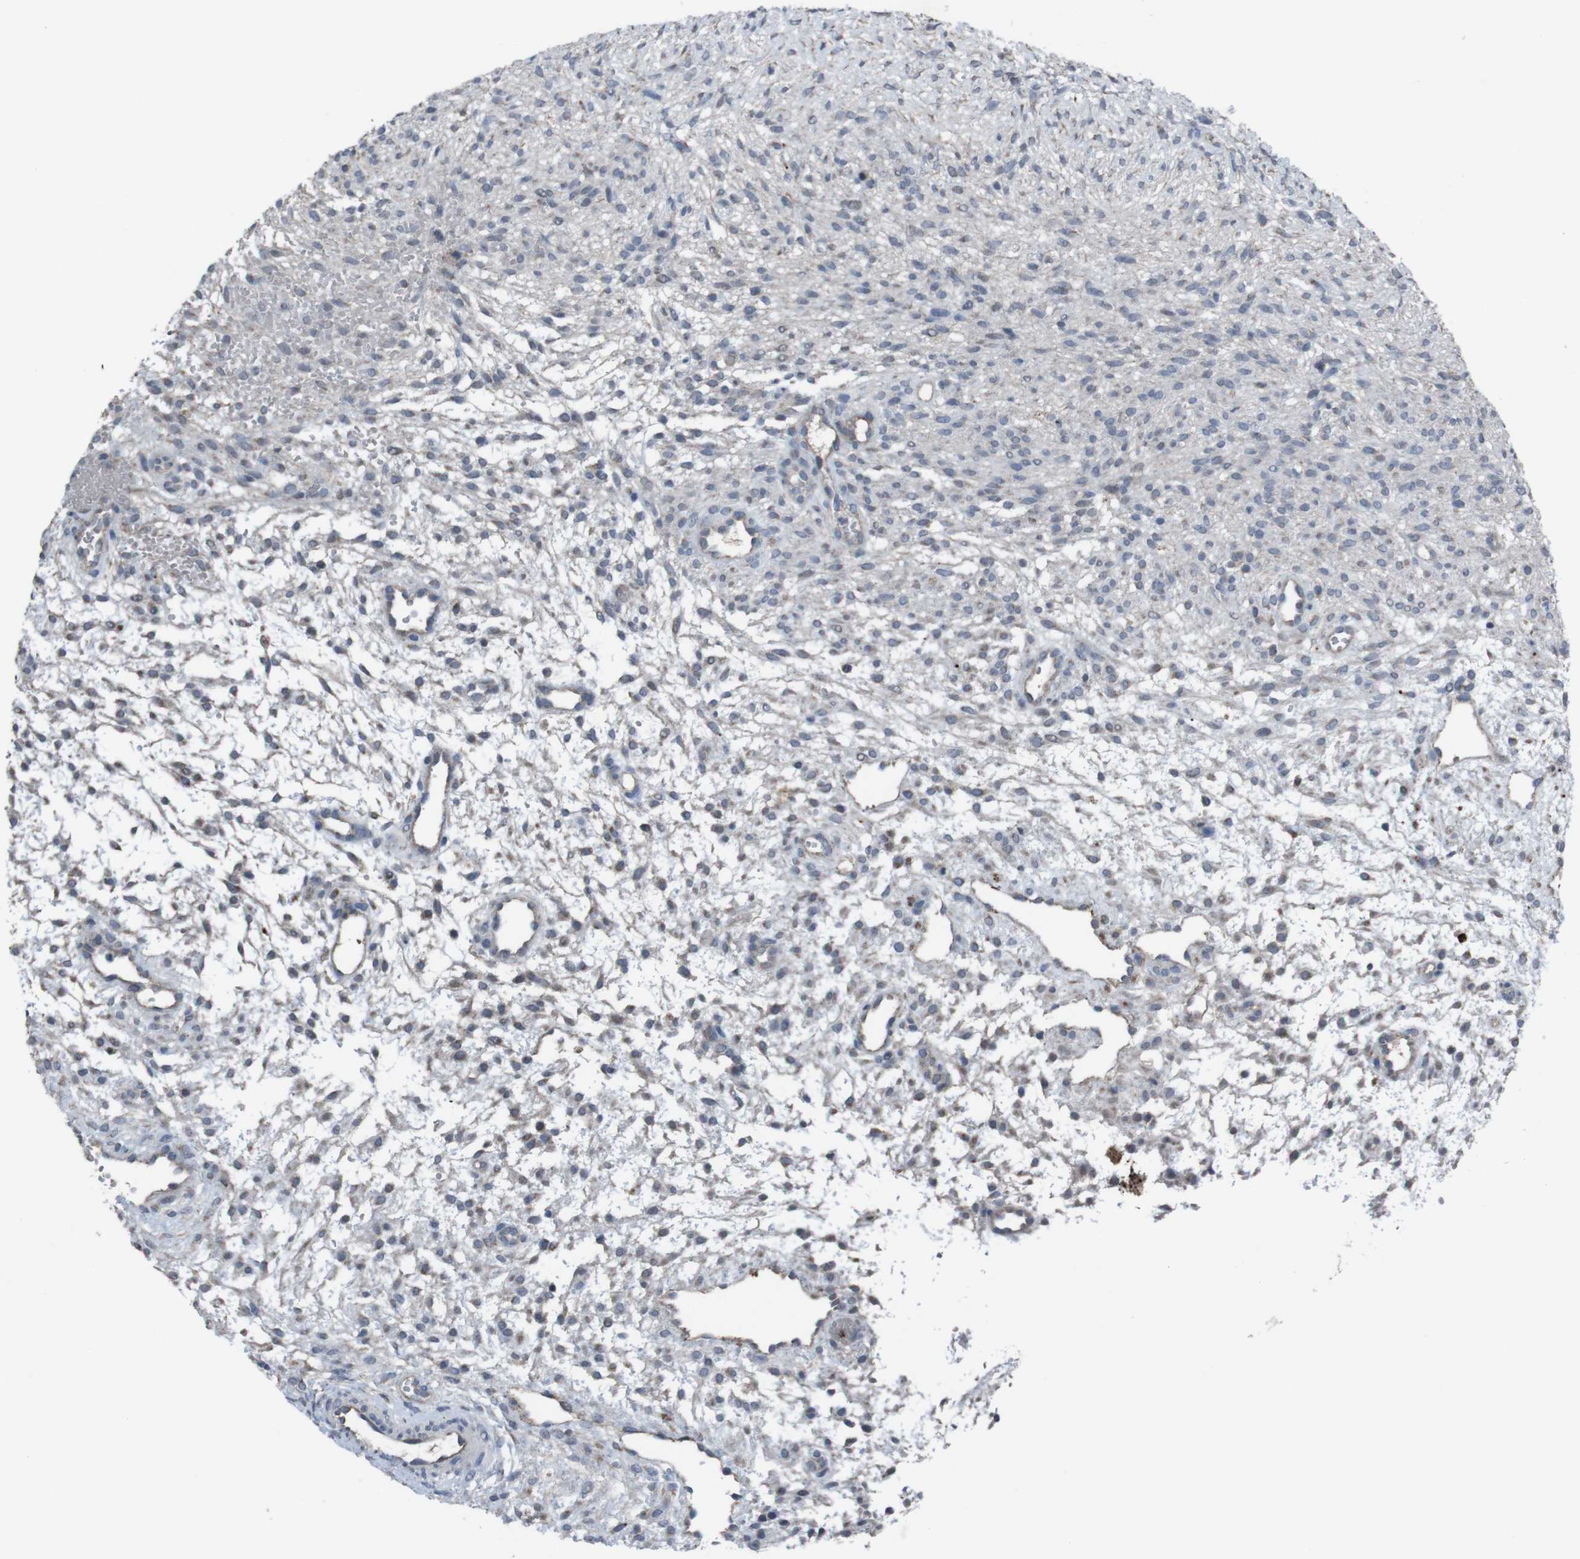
{"staining": {"intensity": "weak", "quantity": "<25%", "location": "cytoplasmic/membranous"}, "tissue": "ovary", "cell_type": "Ovarian stroma cells", "image_type": "normal", "snomed": [{"axis": "morphology", "description": "Normal tissue, NOS"}, {"axis": "morphology", "description": "Cyst, NOS"}, {"axis": "topography", "description": "Ovary"}], "caption": "Human ovary stained for a protein using immunohistochemistry shows no positivity in ovarian stroma cells.", "gene": "EFNA5", "patient": {"sex": "female", "age": 18}}